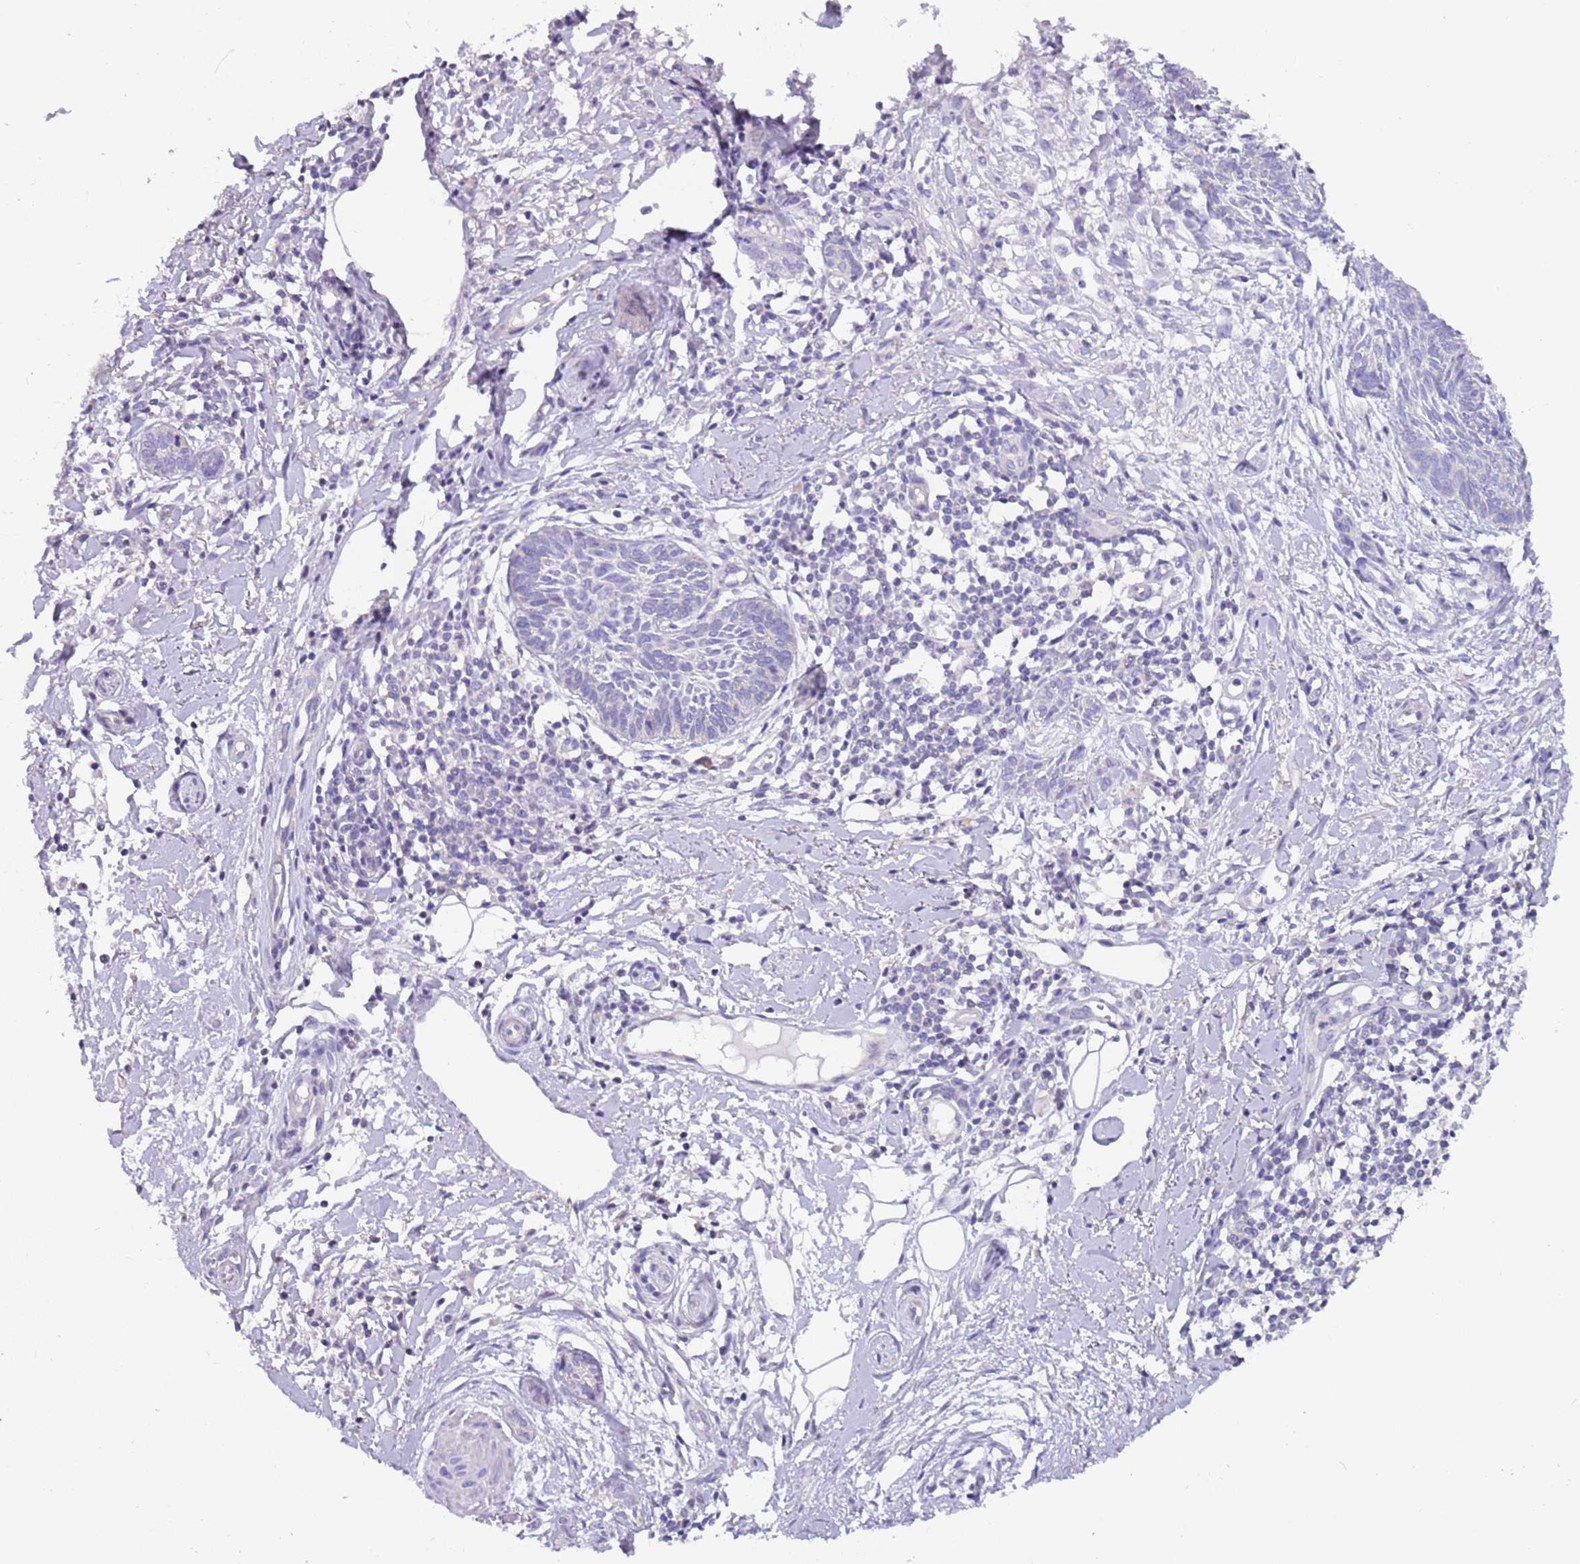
{"staining": {"intensity": "negative", "quantity": "none", "location": "none"}, "tissue": "skin cancer", "cell_type": "Tumor cells", "image_type": "cancer", "snomed": [{"axis": "morphology", "description": "Basal cell carcinoma"}, {"axis": "topography", "description": "Skin"}], "caption": "This micrograph is of skin basal cell carcinoma stained with IHC to label a protein in brown with the nuclei are counter-stained blue. There is no expression in tumor cells.", "gene": "STIP1", "patient": {"sex": "female", "age": 81}}